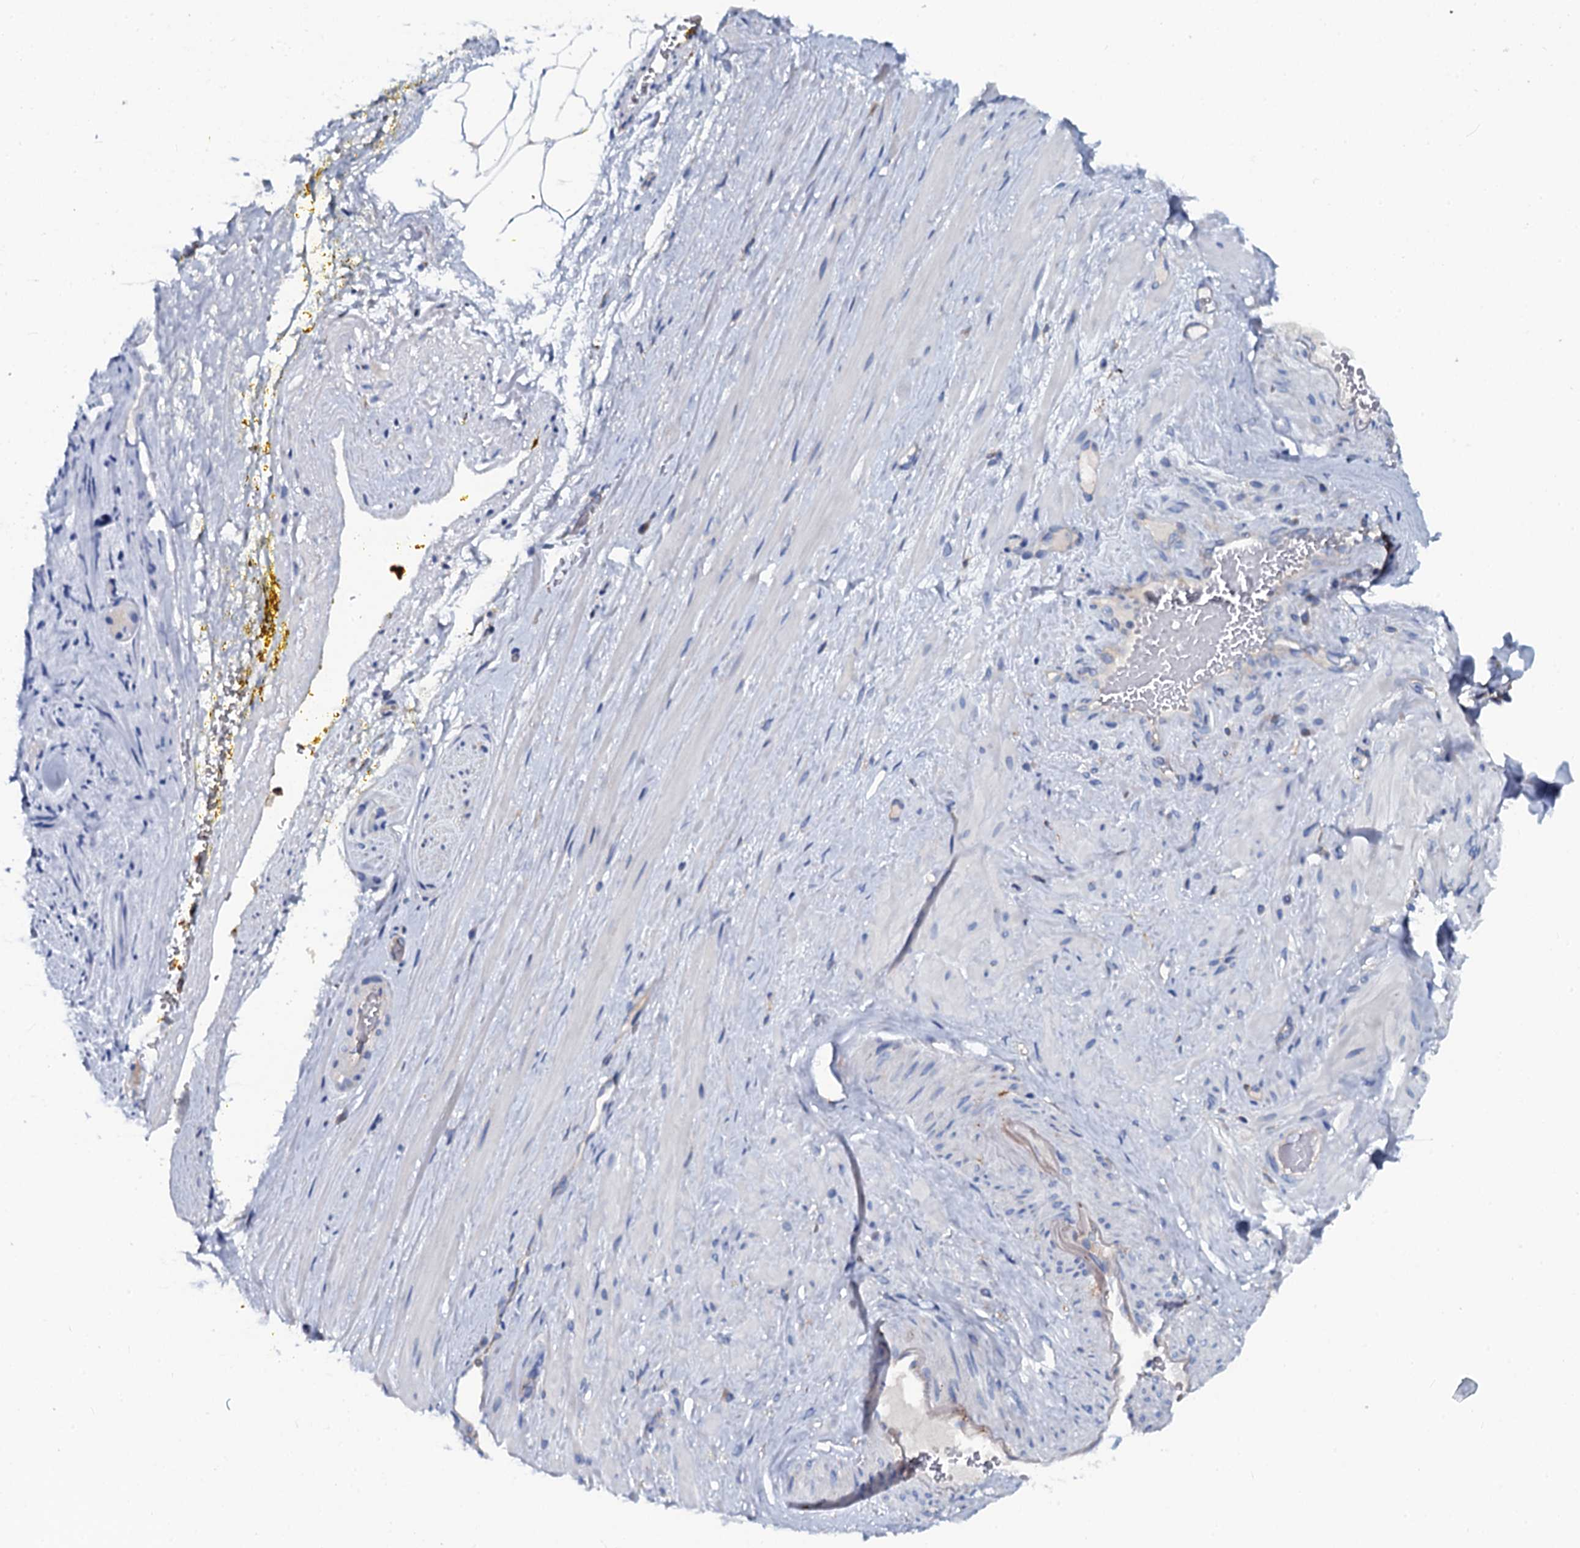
{"staining": {"intensity": "negative", "quantity": "none", "location": "none"}, "tissue": "adipose tissue", "cell_type": "Adipocytes", "image_type": "normal", "snomed": [{"axis": "morphology", "description": "Normal tissue, NOS"}, {"axis": "morphology", "description": "Adenocarcinoma, Low grade"}, {"axis": "topography", "description": "Prostate"}, {"axis": "topography", "description": "Peripheral nerve tissue"}], "caption": "The photomicrograph displays no significant expression in adipocytes of adipose tissue.", "gene": "OTOL1", "patient": {"sex": "male", "age": 63}}